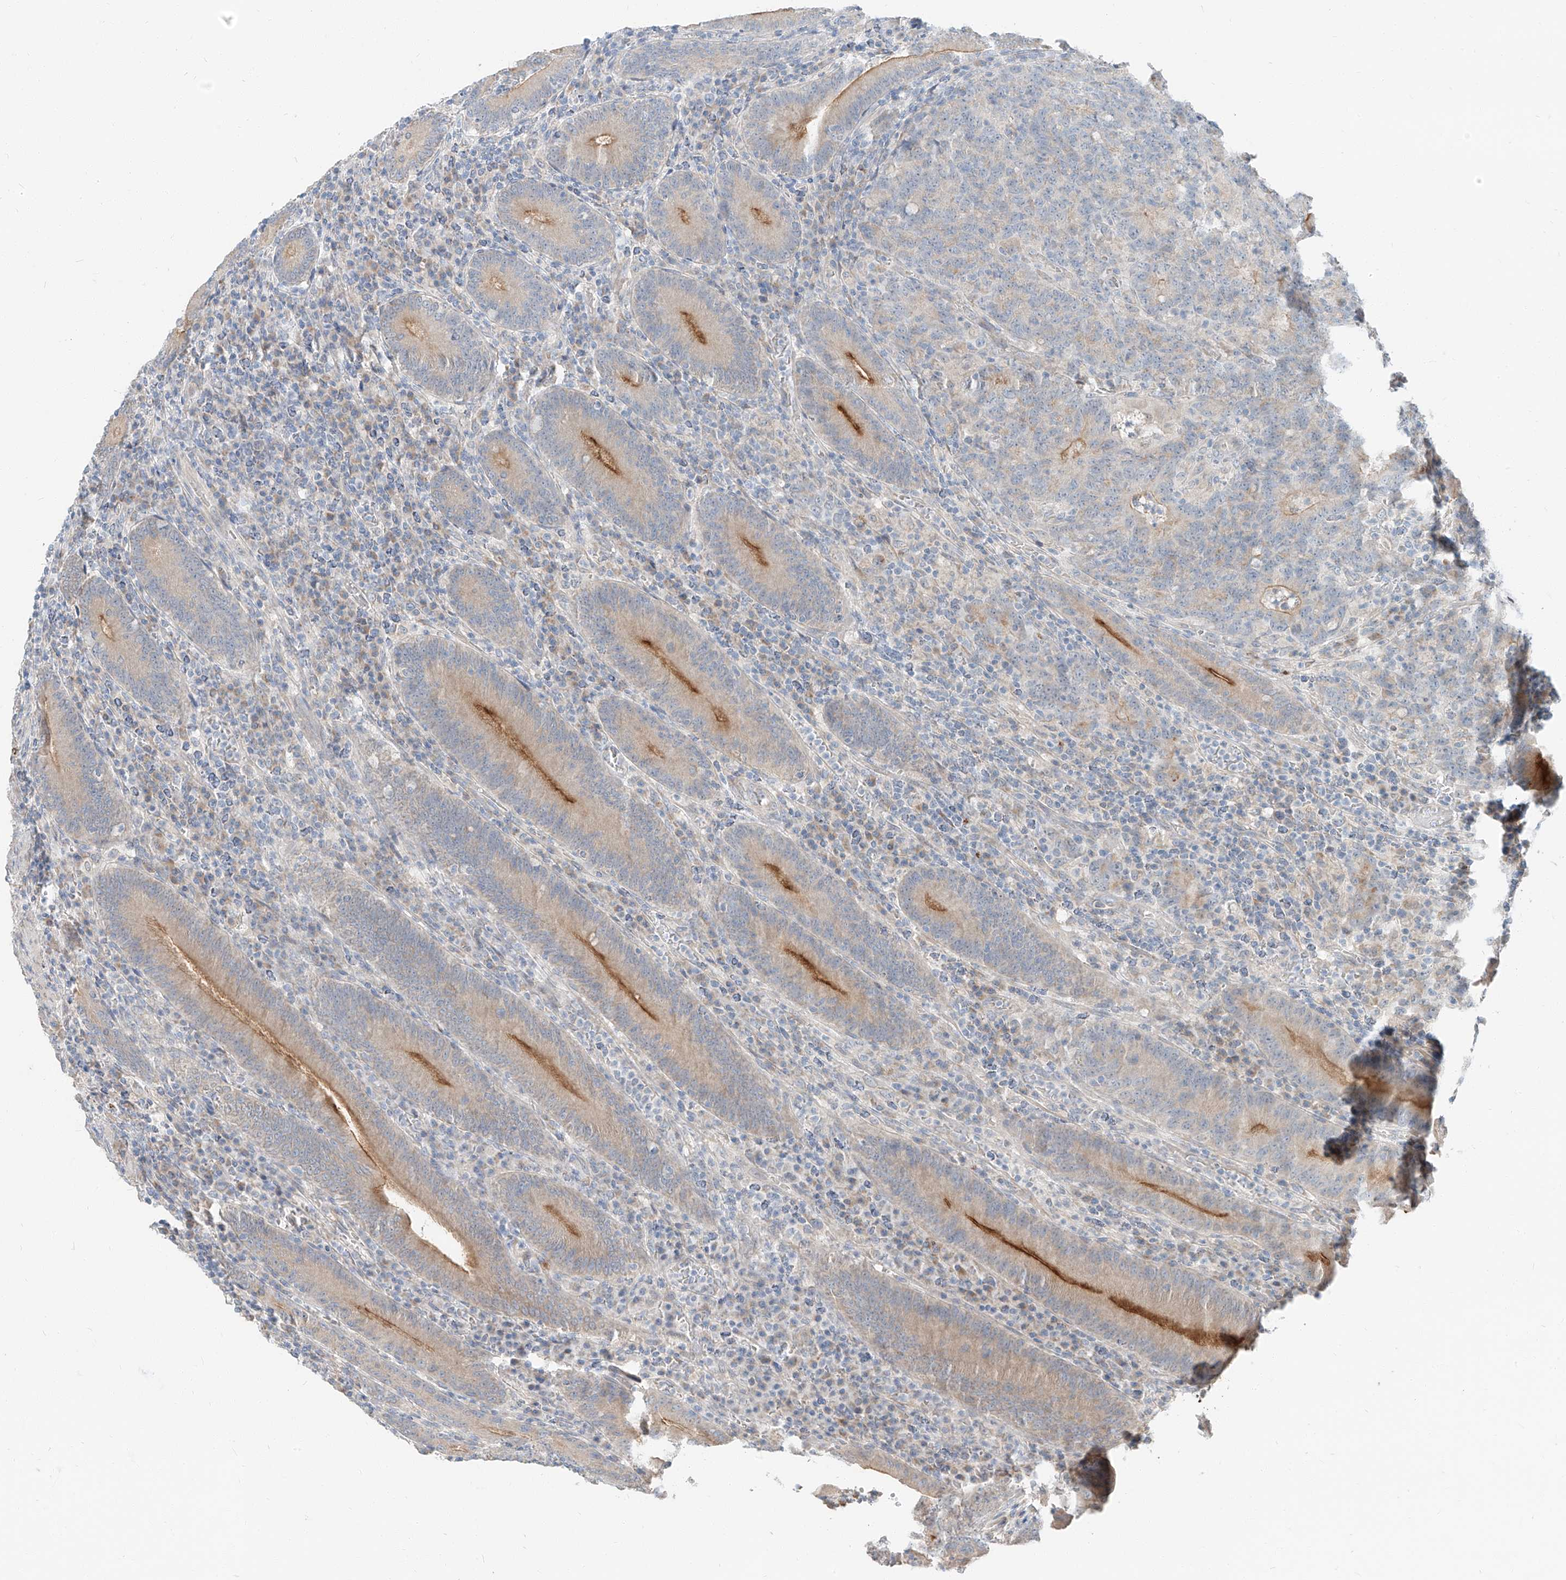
{"staining": {"intensity": "moderate", "quantity": "<25%", "location": "cytoplasmic/membranous"}, "tissue": "colorectal cancer", "cell_type": "Tumor cells", "image_type": "cancer", "snomed": [{"axis": "morphology", "description": "Normal tissue, NOS"}, {"axis": "morphology", "description": "Adenocarcinoma, NOS"}, {"axis": "topography", "description": "Colon"}], "caption": "IHC staining of colorectal adenocarcinoma, which exhibits low levels of moderate cytoplasmic/membranous positivity in about <25% of tumor cells indicating moderate cytoplasmic/membranous protein expression. The staining was performed using DAB (brown) for protein detection and nuclei were counterstained in hematoxylin (blue).", "gene": "STX19", "patient": {"sex": "female", "age": 75}}